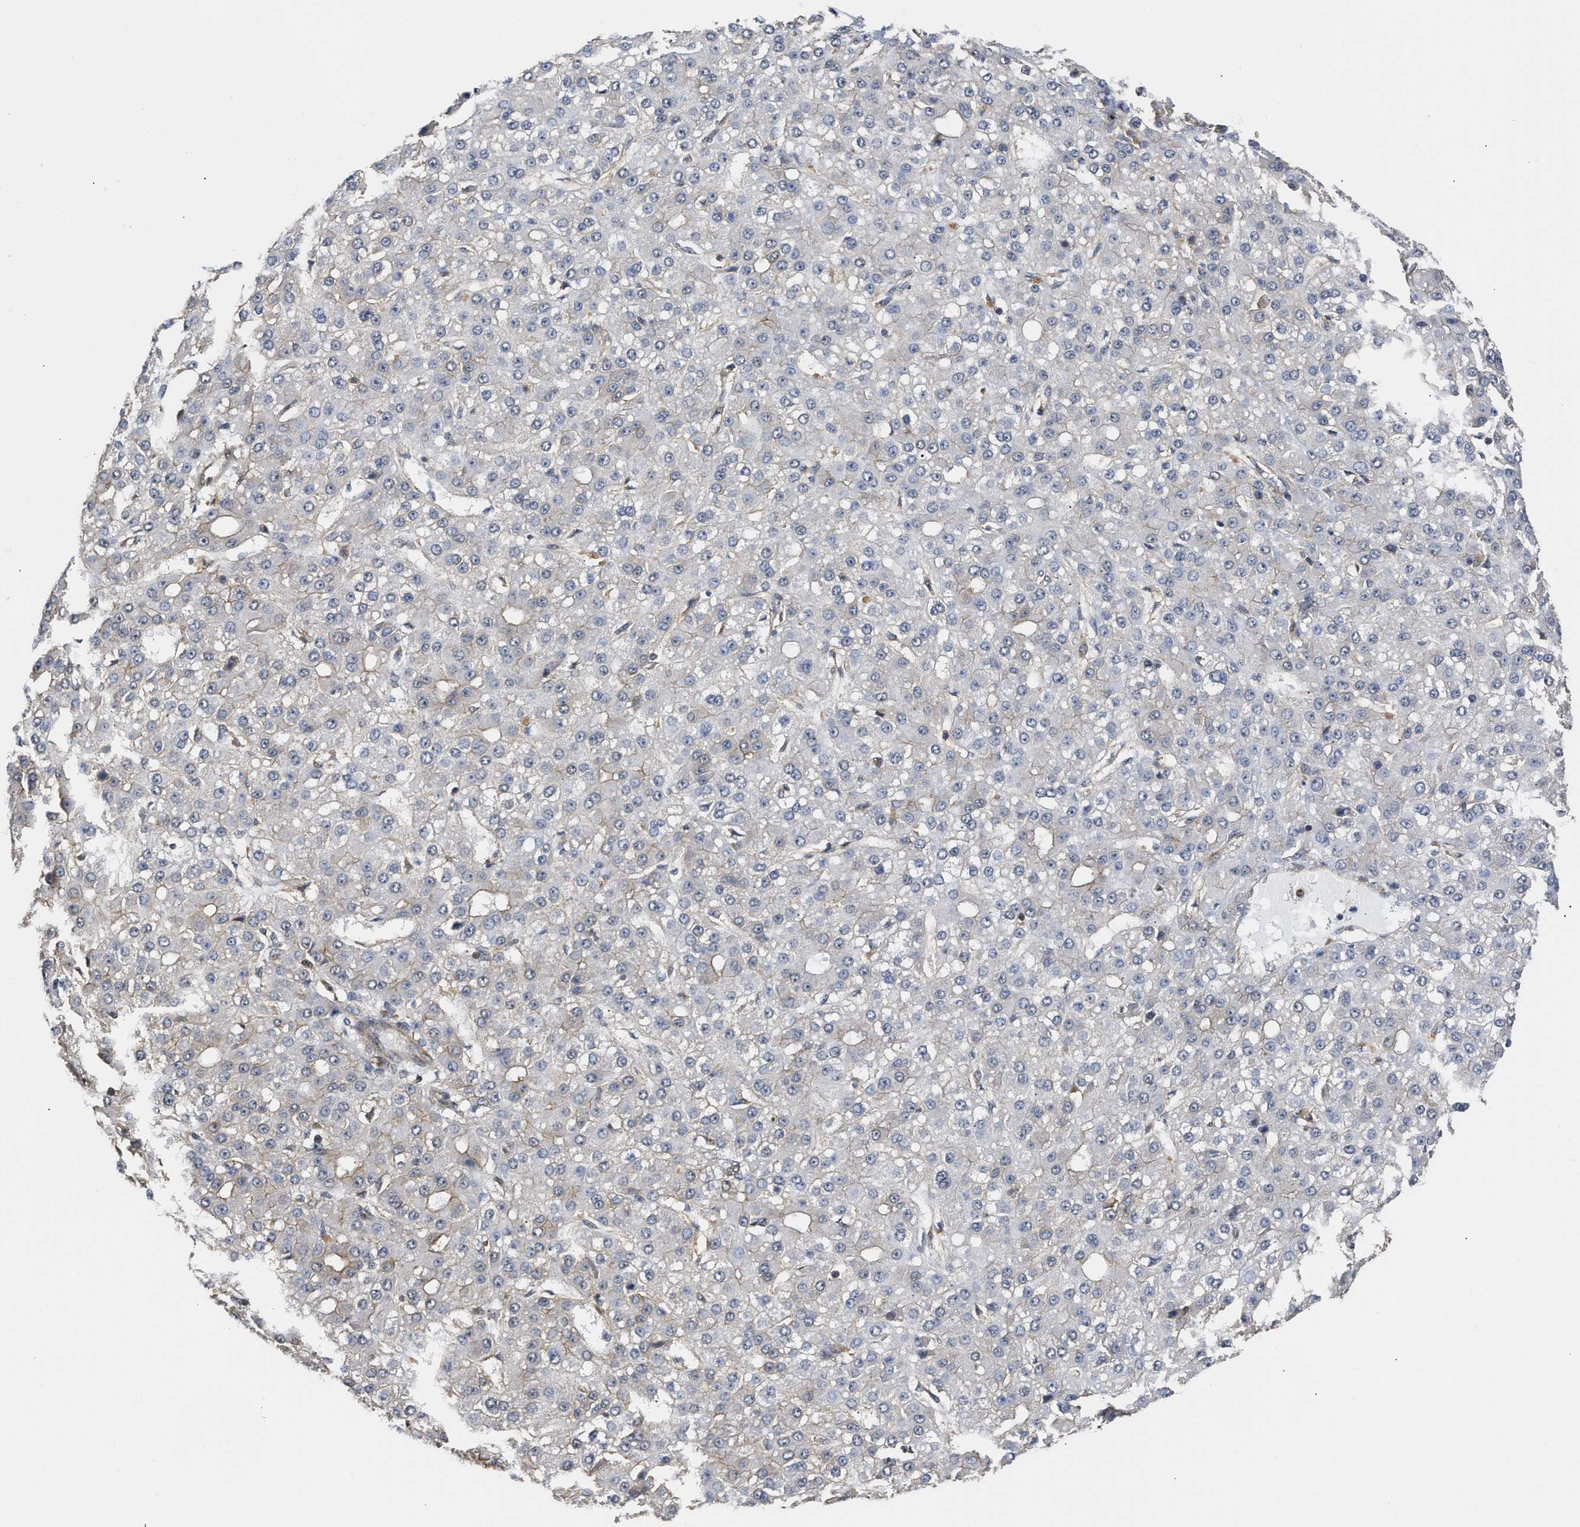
{"staining": {"intensity": "weak", "quantity": "<25%", "location": "cytoplasmic/membranous"}, "tissue": "liver cancer", "cell_type": "Tumor cells", "image_type": "cancer", "snomed": [{"axis": "morphology", "description": "Carcinoma, Hepatocellular, NOS"}, {"axis": "topography", "description": "Liver"}], "caption": "Tumor cells are negative for brown protein staining in liver cancer (hepatocellular carcinoma).", "gene": "SCAI", "patient": {"sex": "male", "age": 67}}